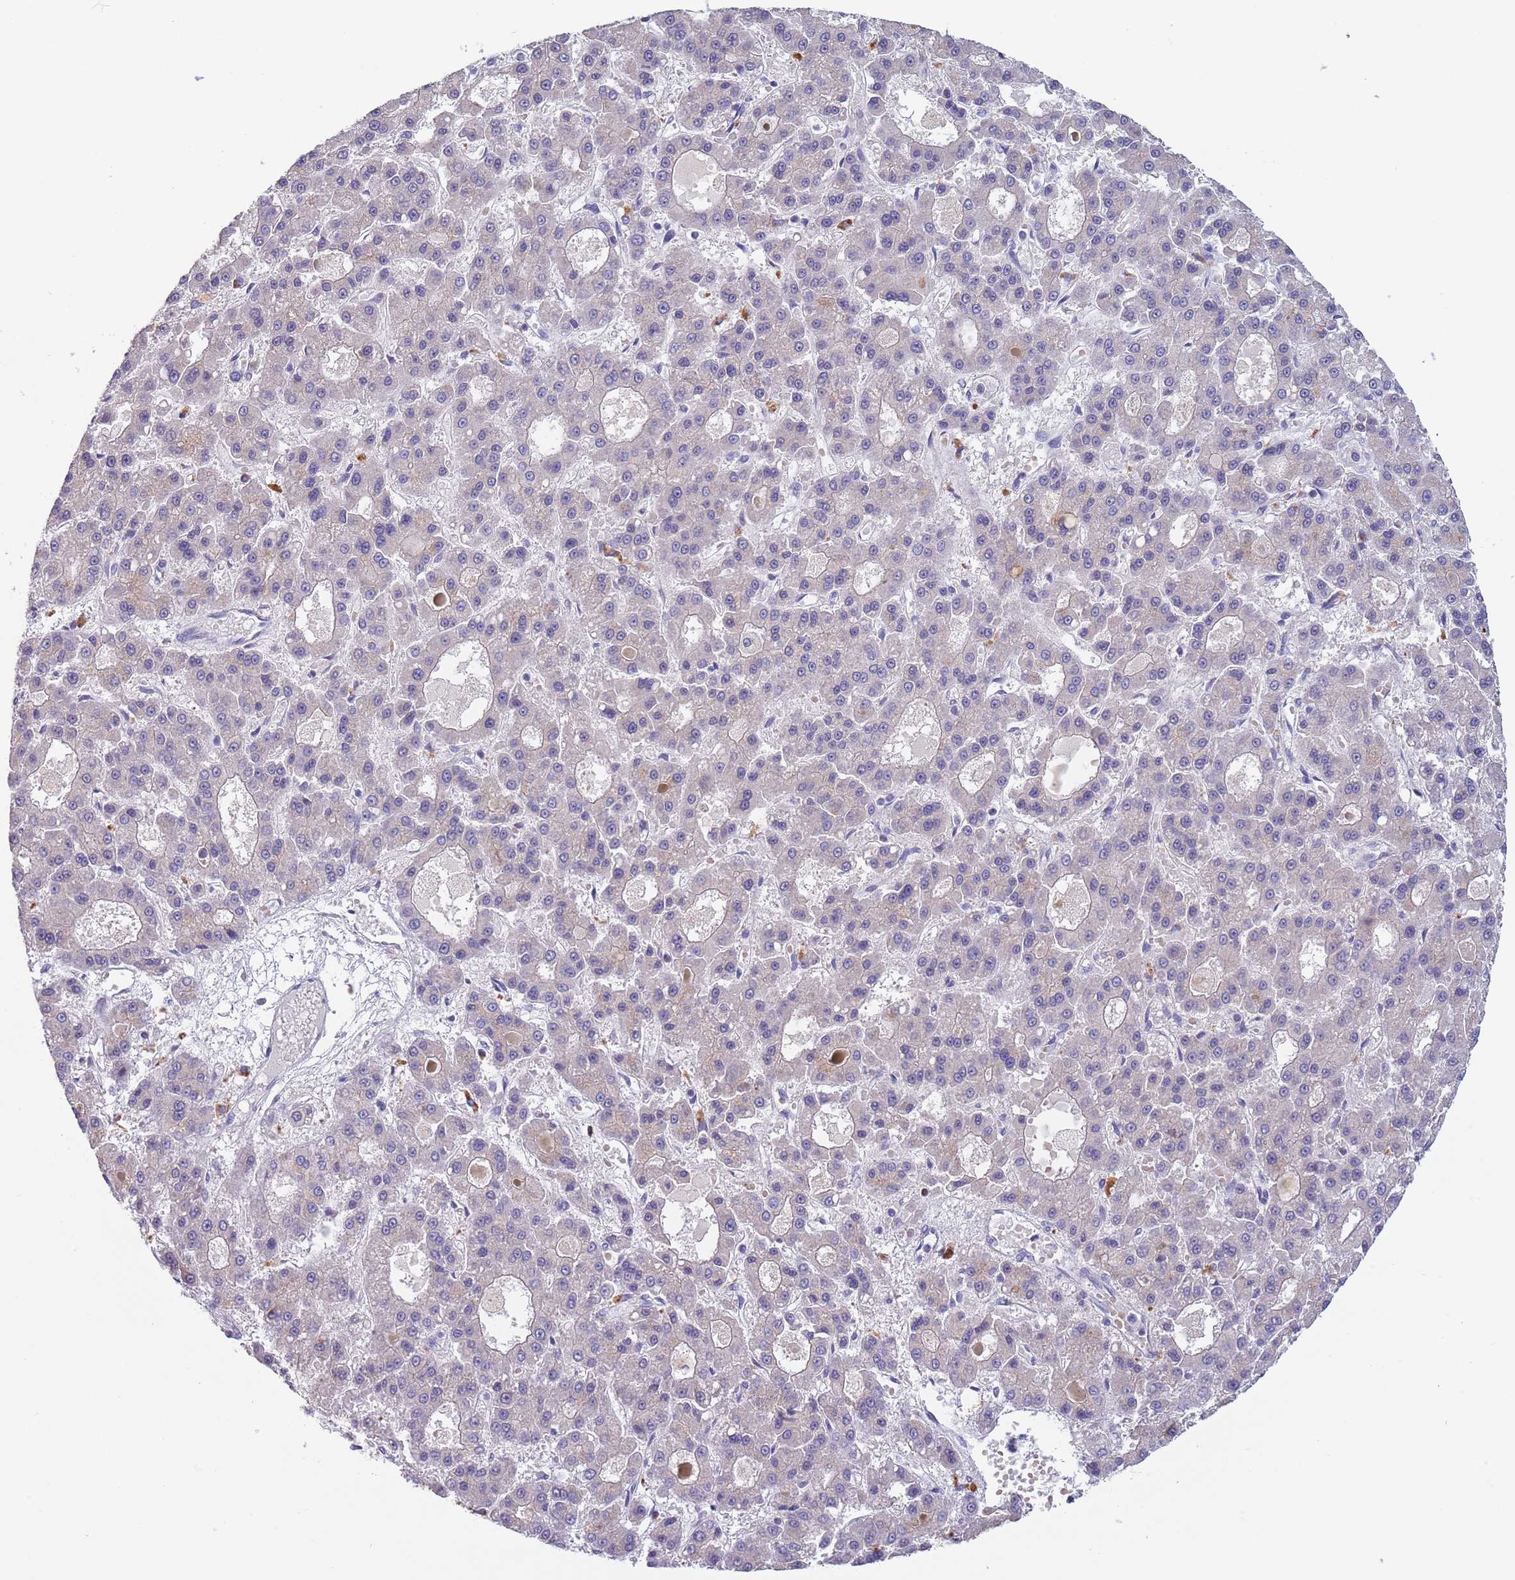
{"staining": {"intensity": "negative", "quantity": "none", "location": "none"}, "tissue": "liver cancer", "cell_type": "Tumor cells", "image_type": "cancer", "snomed": [{"axis": "morphology", "description": "Carcinoma, Hepatocellular, NOS"}, {"axis": "topography", "description": "Liver"}], "caption": "DAB (3,3'-diaminobenzidine) immunohistochemical staining of liver hepatocellular carcinoma demonstrates no significant positivity in tumor cells.", "gene": "MAN1C1", "patient": {"sex": "male", "age": 70}}